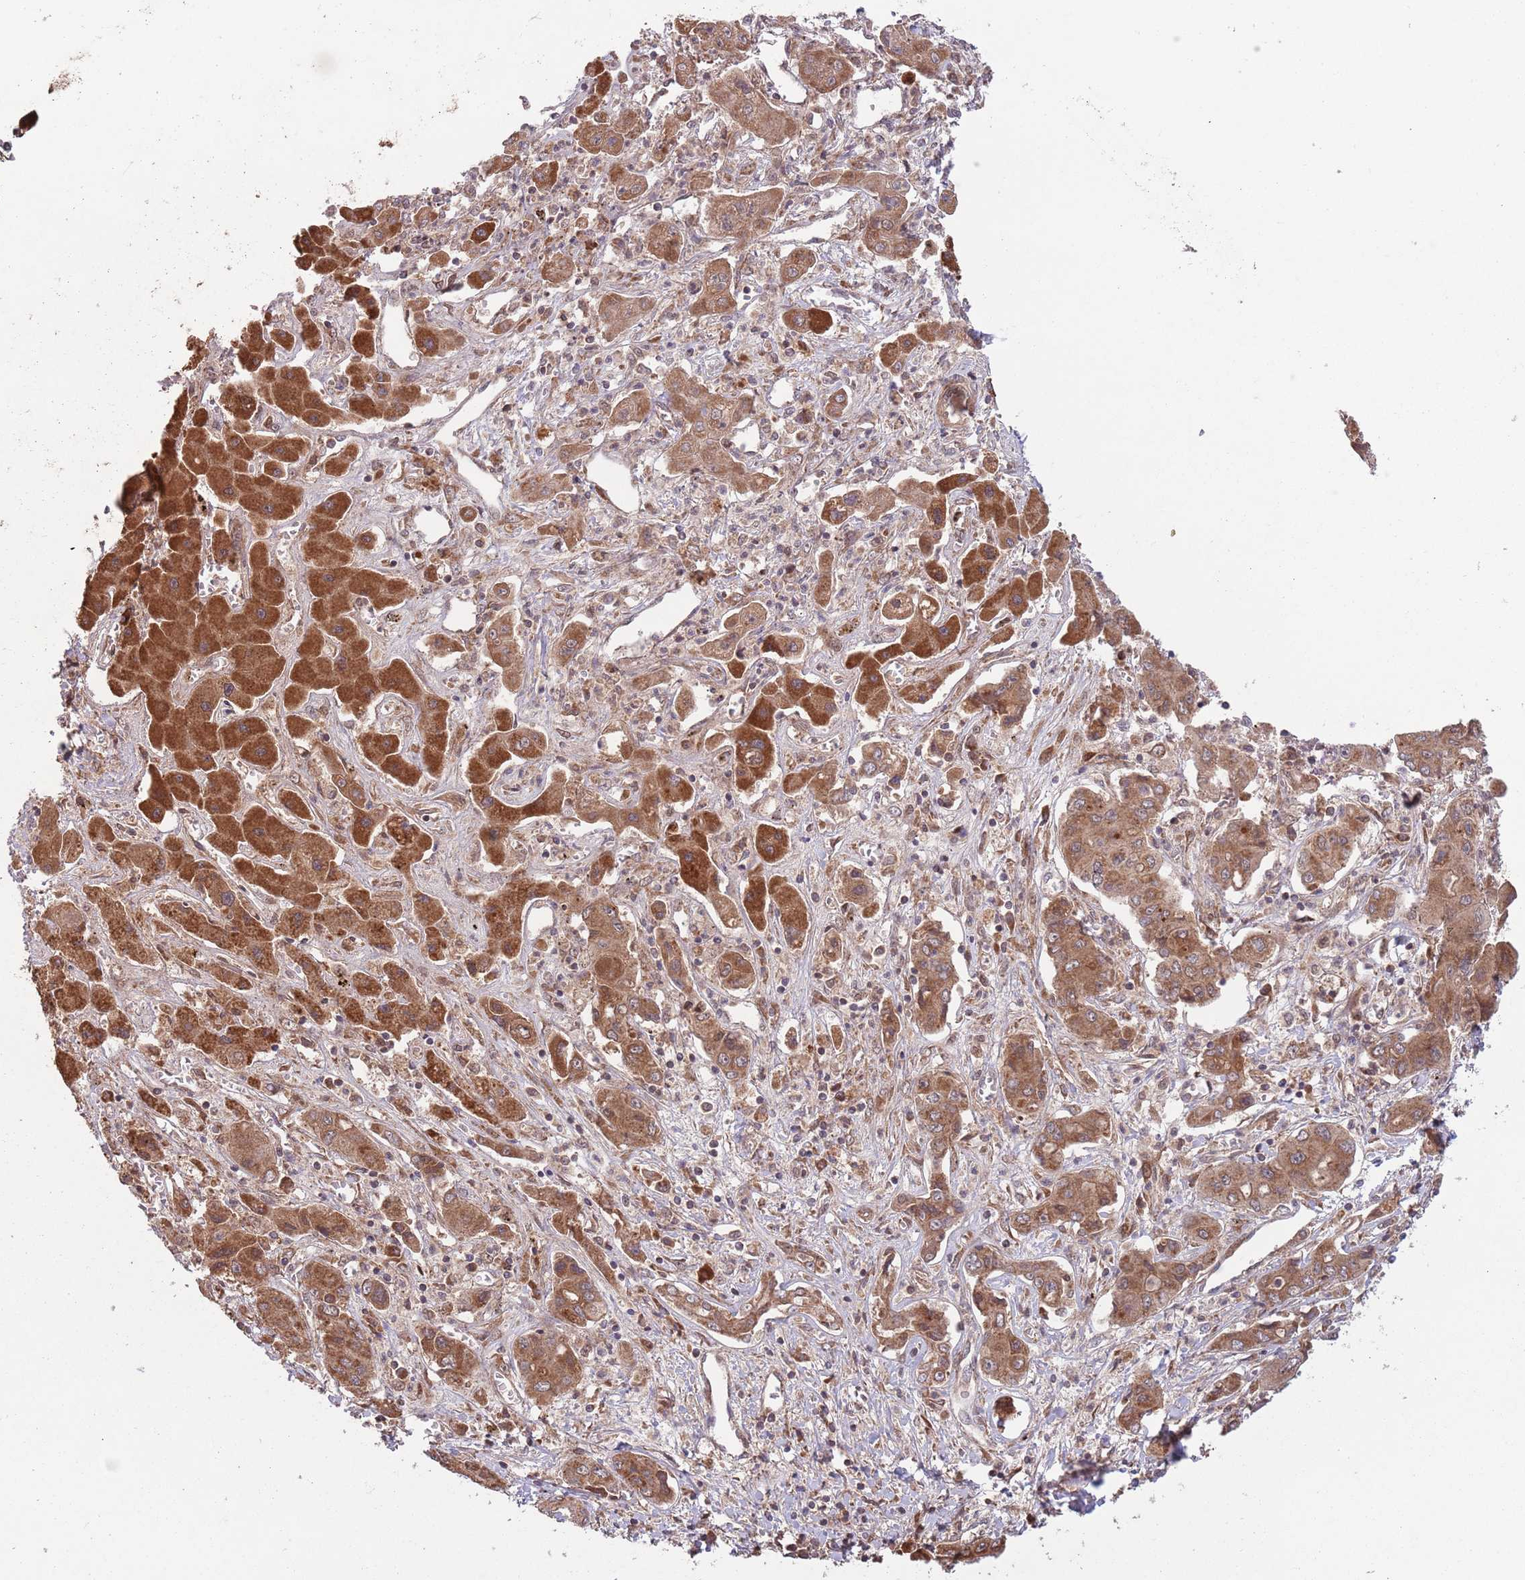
{"staining": {"intensity": "strong", "quantity": ">75%", "location": "cytoplasmic/membranous"}, "tissue": "liver cancer", "cell_type": "Tumor cells", "image_type": "cancer", "snomed": [{"axis": "morphology", "description": "Cholangiocarcinoma"}, {"axis": "topography", "description": "Liver"}], "caption": "Liver cancer (cholangiocarcinoma) stained for a protein (brown) displays strong cytoplasmic/membranous positive positivity in approximately >75% of tumor cells.", "gene": "MFNG", "patient": {"sex": "male", "age": 67}}